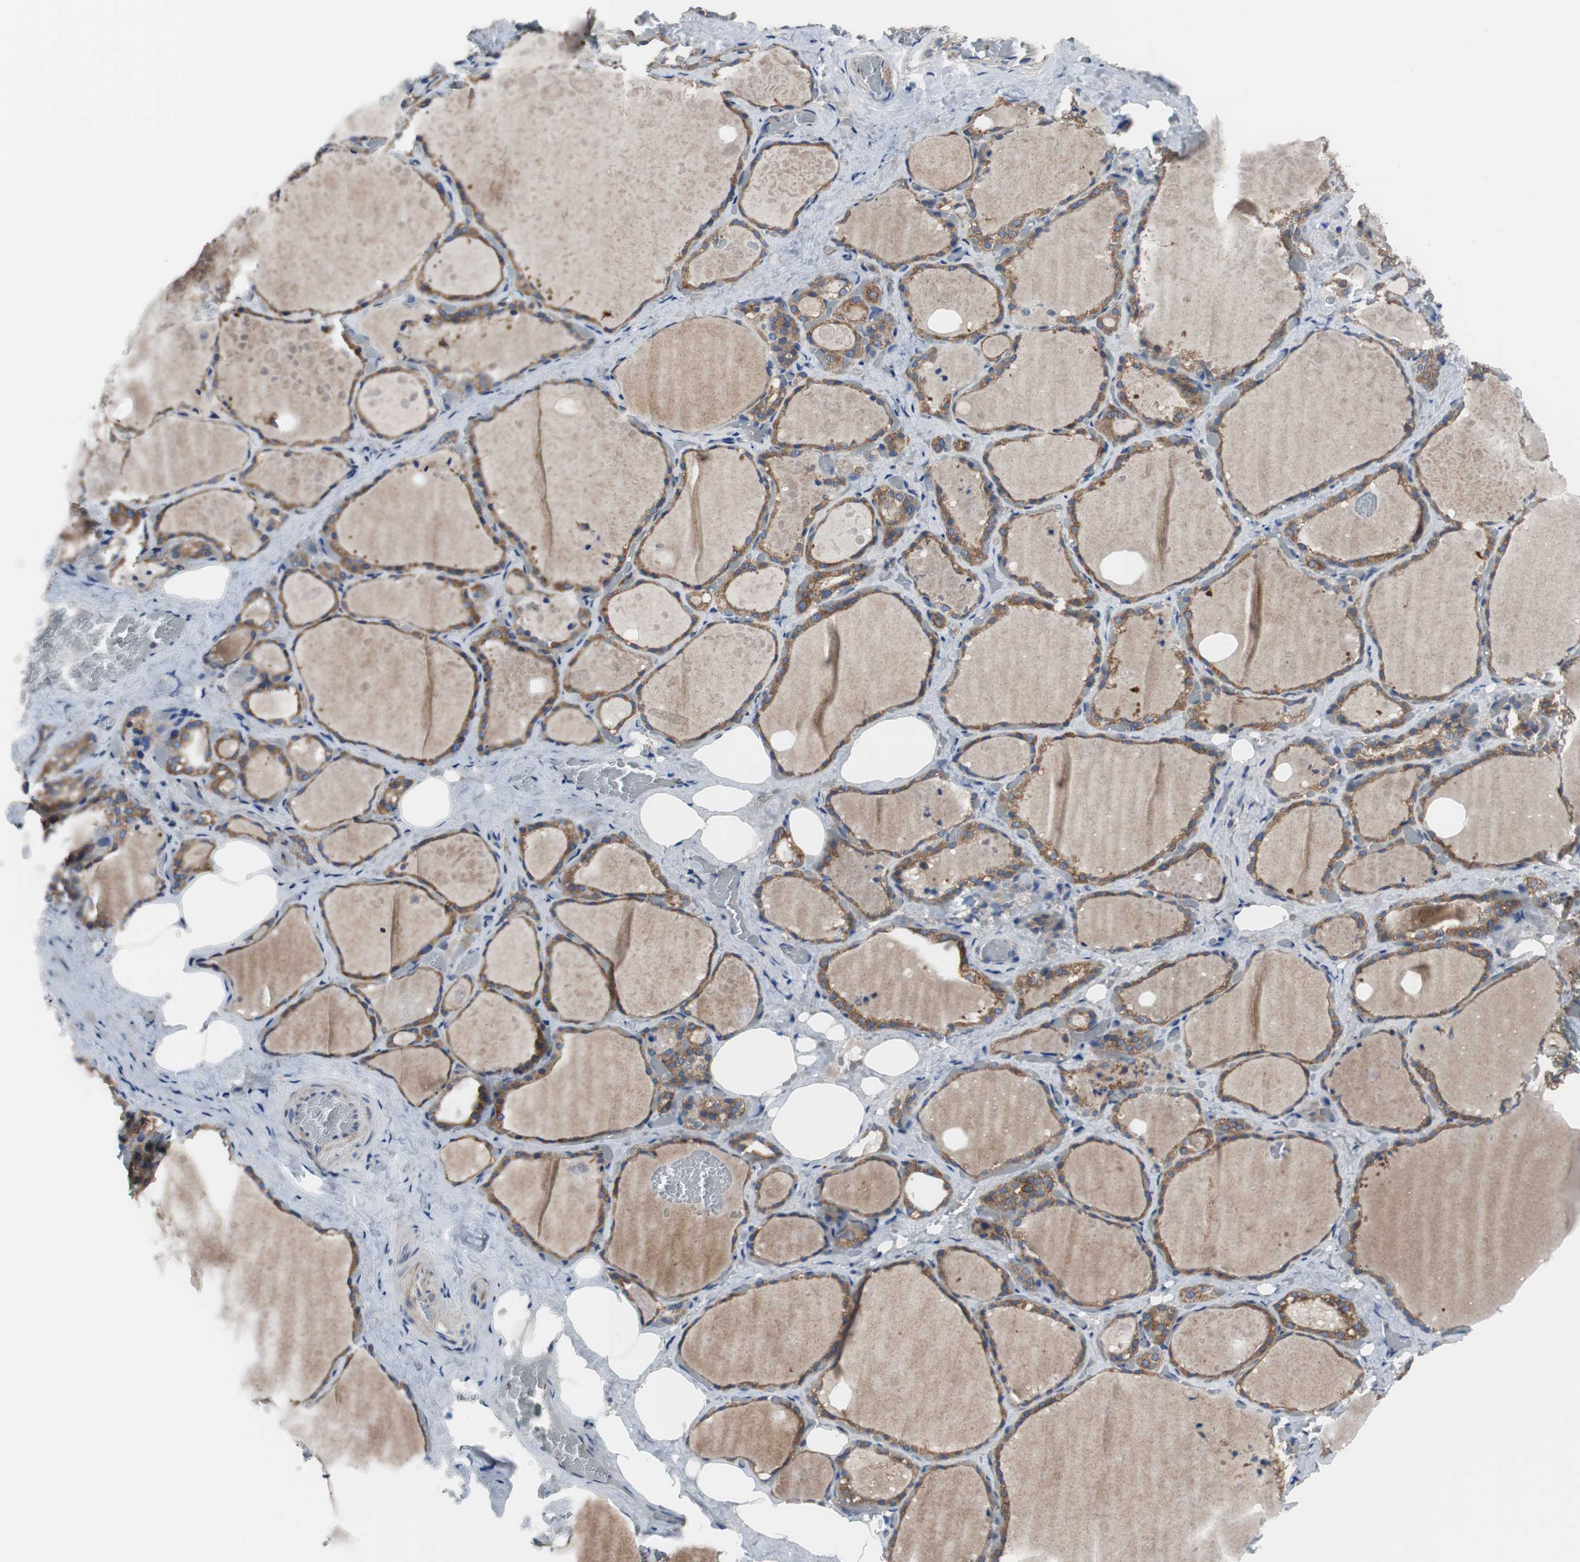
{"staining": {"intensity": "strong", "quantity": ">75%", "location": "cytoplasmic/membranous"}, "tissue": "thyroid gland", "cell_type": "Glandular cells", "image_type": "normal", "snomed": [{"axis": "morphology", "description": "Normal tissue, NOS"}, {"axis": "topography", "description": "Thyroid gland"}], "caption": "Approximately >75% of glandular cells in unremarkable thyroid gland exhibit strong cytoplasmic/membranous protein positivity as visualized by brown immunohistochemical staining.", "gene": "BRAF", "patient": {"sex": "male", "age": 61}}